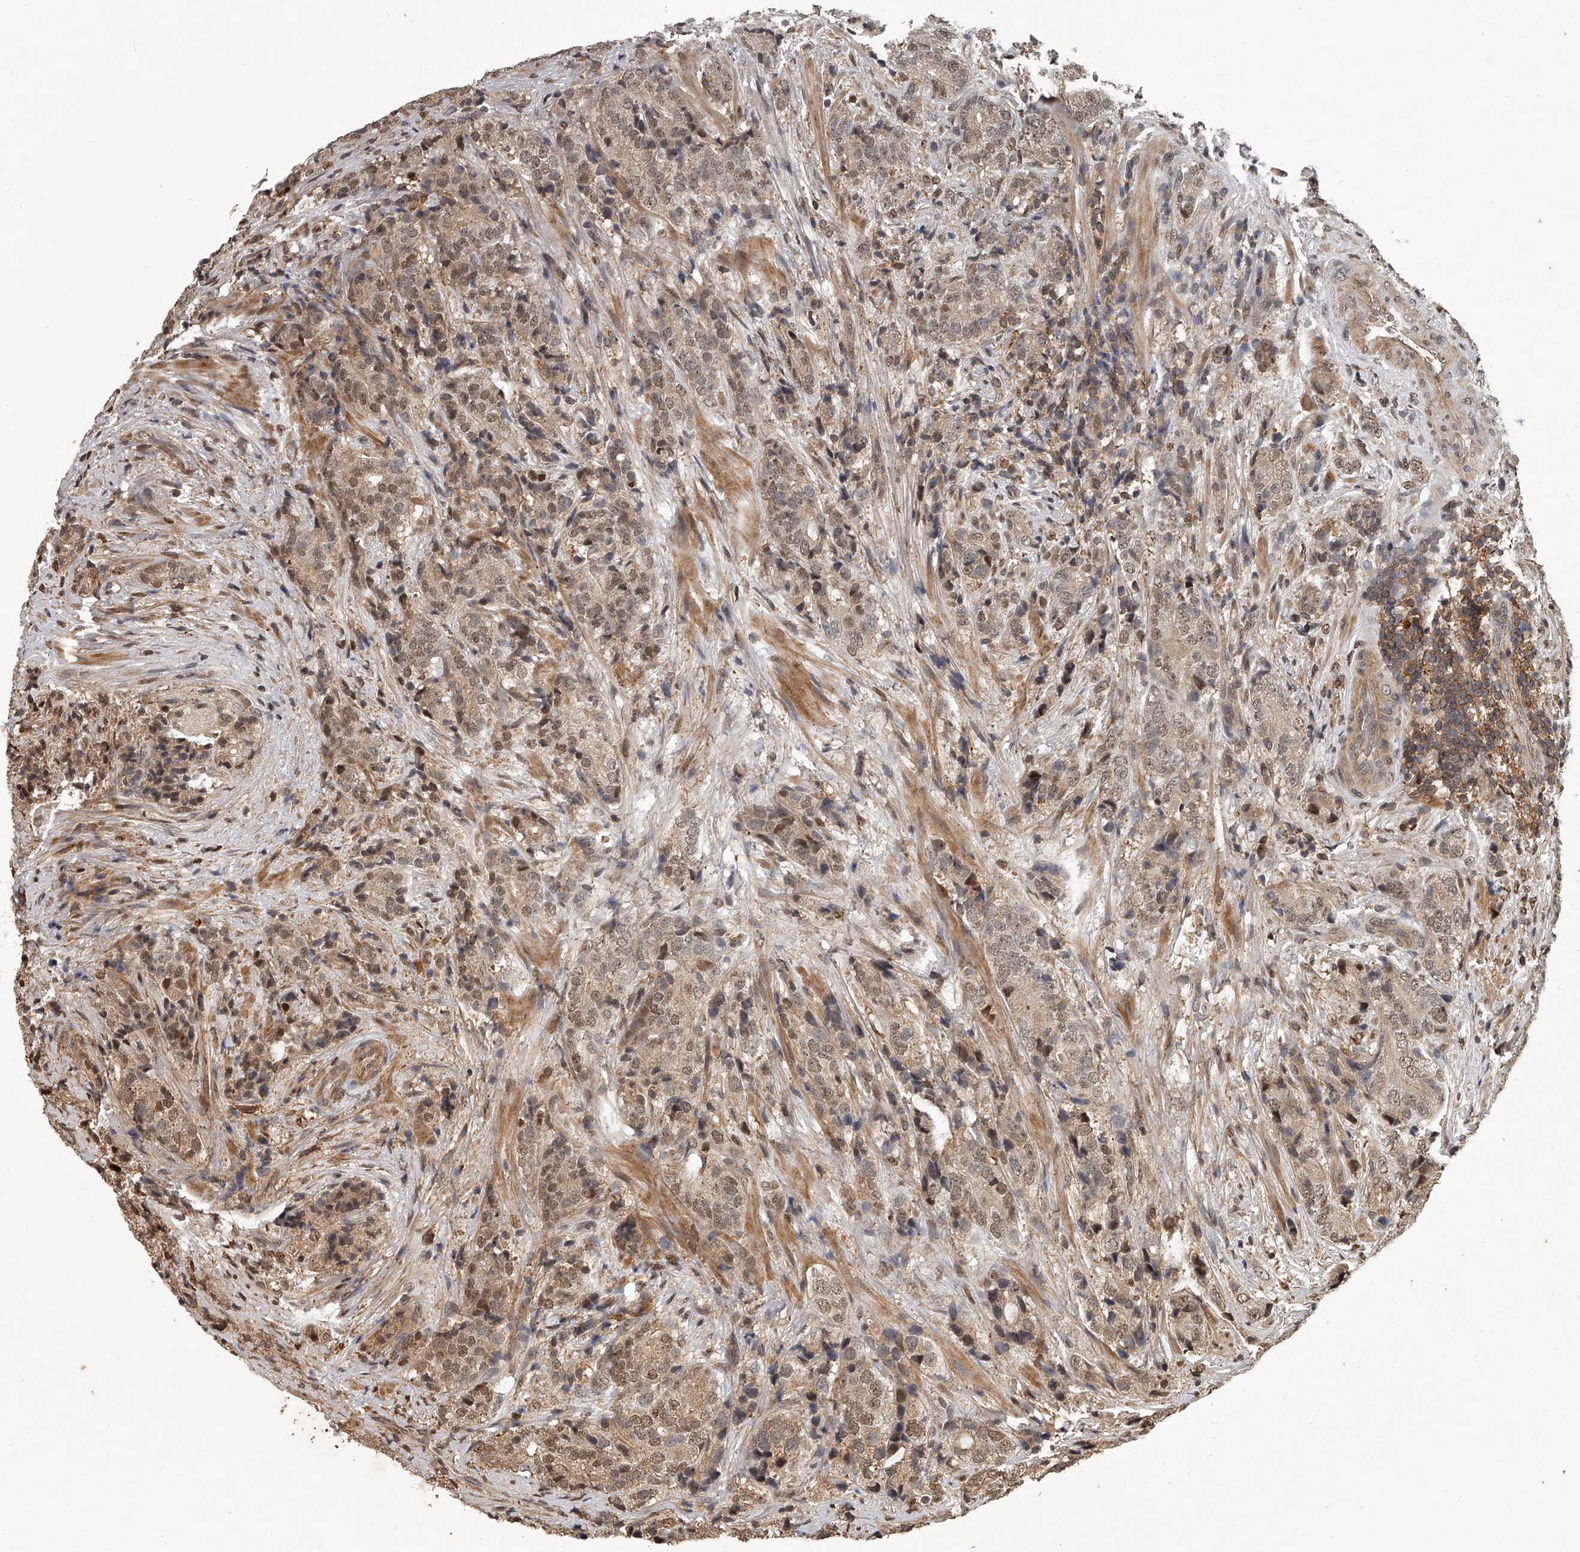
{"staining": {"intensity": "moderate", "quantity": ">75%", "location": "cytoplasmic/membranous,nuclear"}, "tissue": "prostate cancer", "cell_type": "Tumor cells", "image_type": "cancer", "snomed": [{"axis": "morphology", "description": "Adenocarcinoma, High grade"}, {"axis": "topography", "description": "Prostate"}], "caption": "A histopathology image of prostate cancer (adenocarcinoma (high-grade)) stained for a protein shows moderate cytoplasmic/membranous and nuclear brown staining in tumor cells.", "gene": "PLEKHG1", "patient": {"sex": "male", "age": 57}}